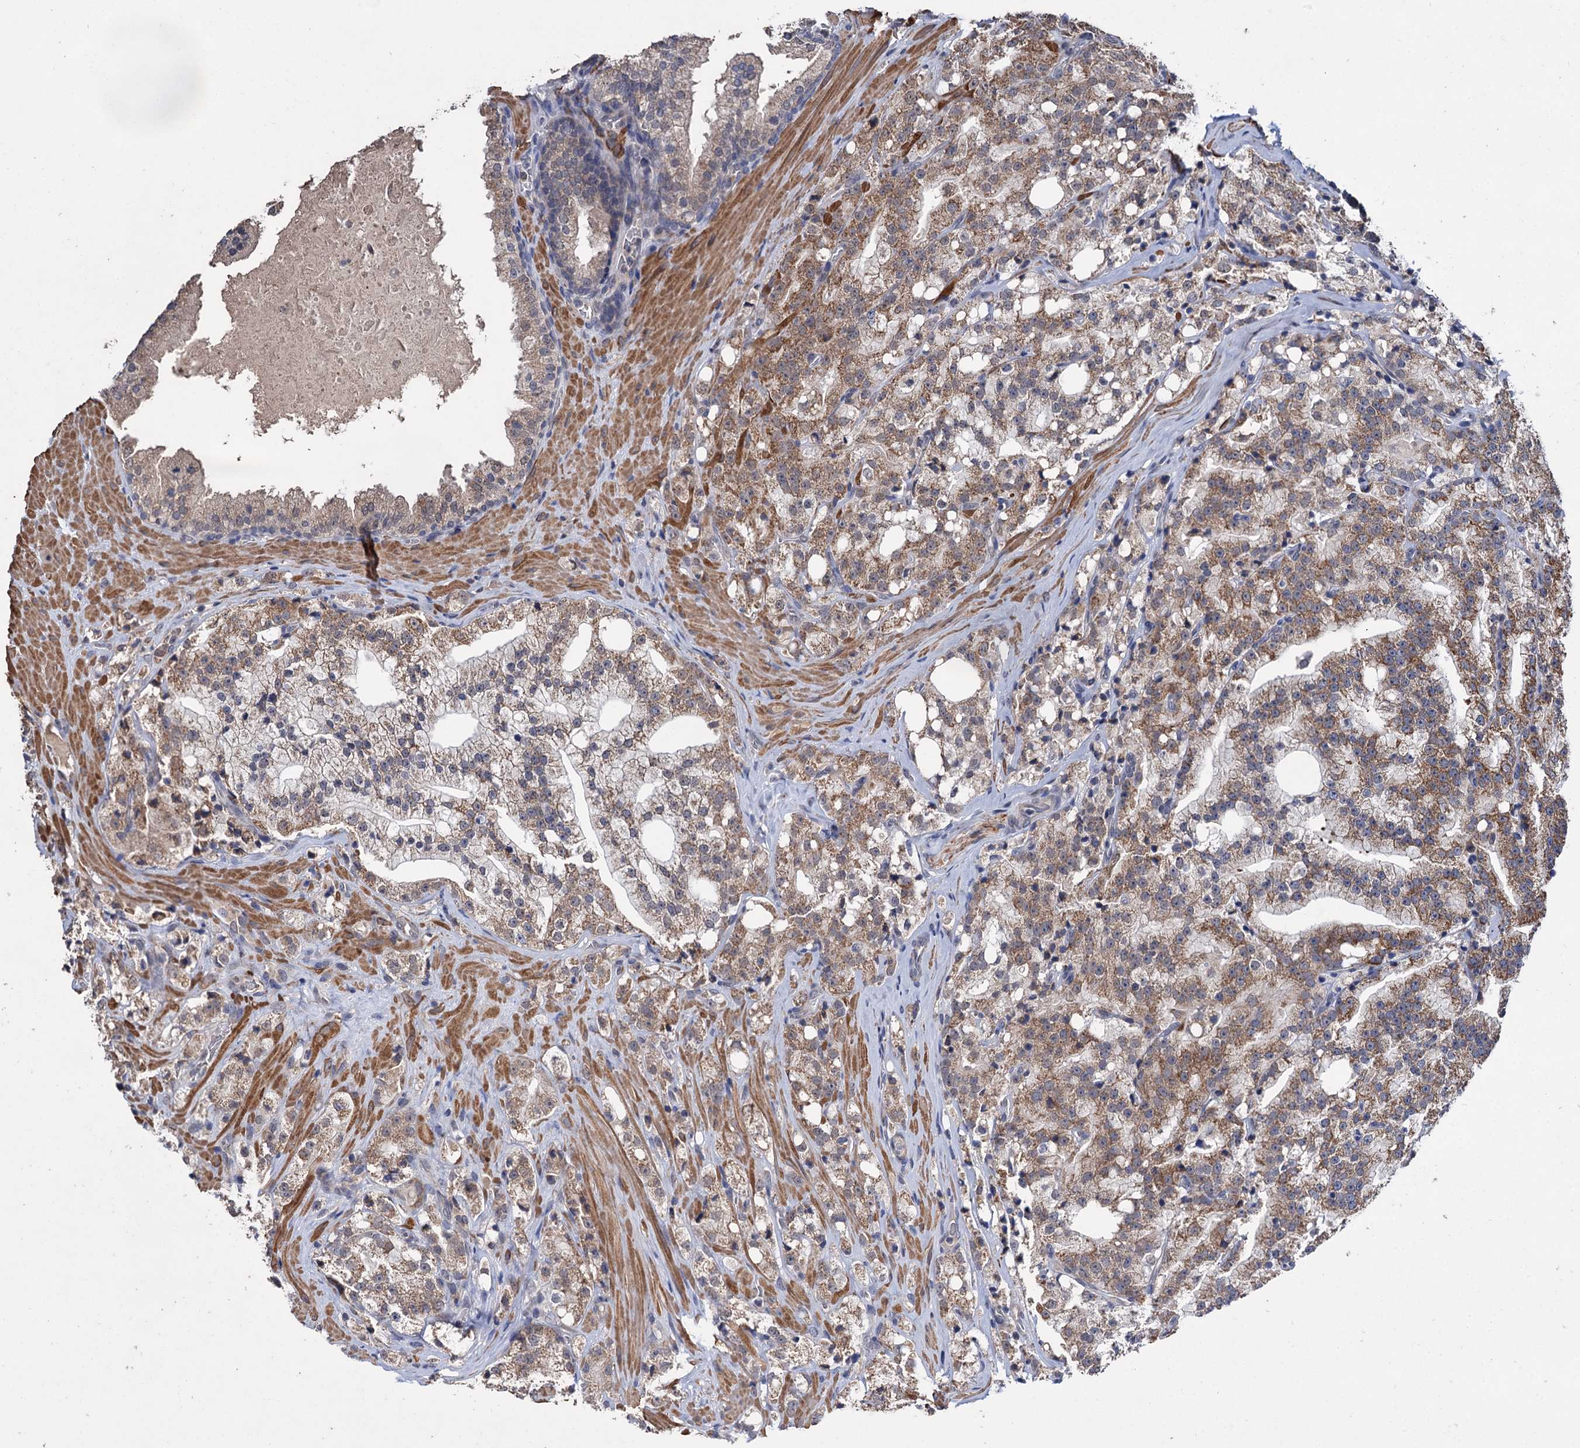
{"staining": {"intensity": "moderate", "quantity": ">75%", "location": "cytoplasmic/membranous"}, "tissue": "prostate cancer", "cell_type": "Tumor cells", "image_type": "cancer", "snomed": [{"axis": "morphology", "description": "Adenocarcinoma, High grade"}, {"axis": "topography", "description": "Prostate"}], "caption": "Immunohistochemical staining of human adenocarcinoma (high-grade) (prostate) reveals moderate cytoplasmic/membranous protein positivity in about >75% of tumor cells. Using DAB (3,3'-diaminobenzidine) (brown) and hematoxylin (blue) stains, captured at high magnification using brightfield microscopy.", "gene": "CLPB", "patient": {"sex": "male", "age": 64}}